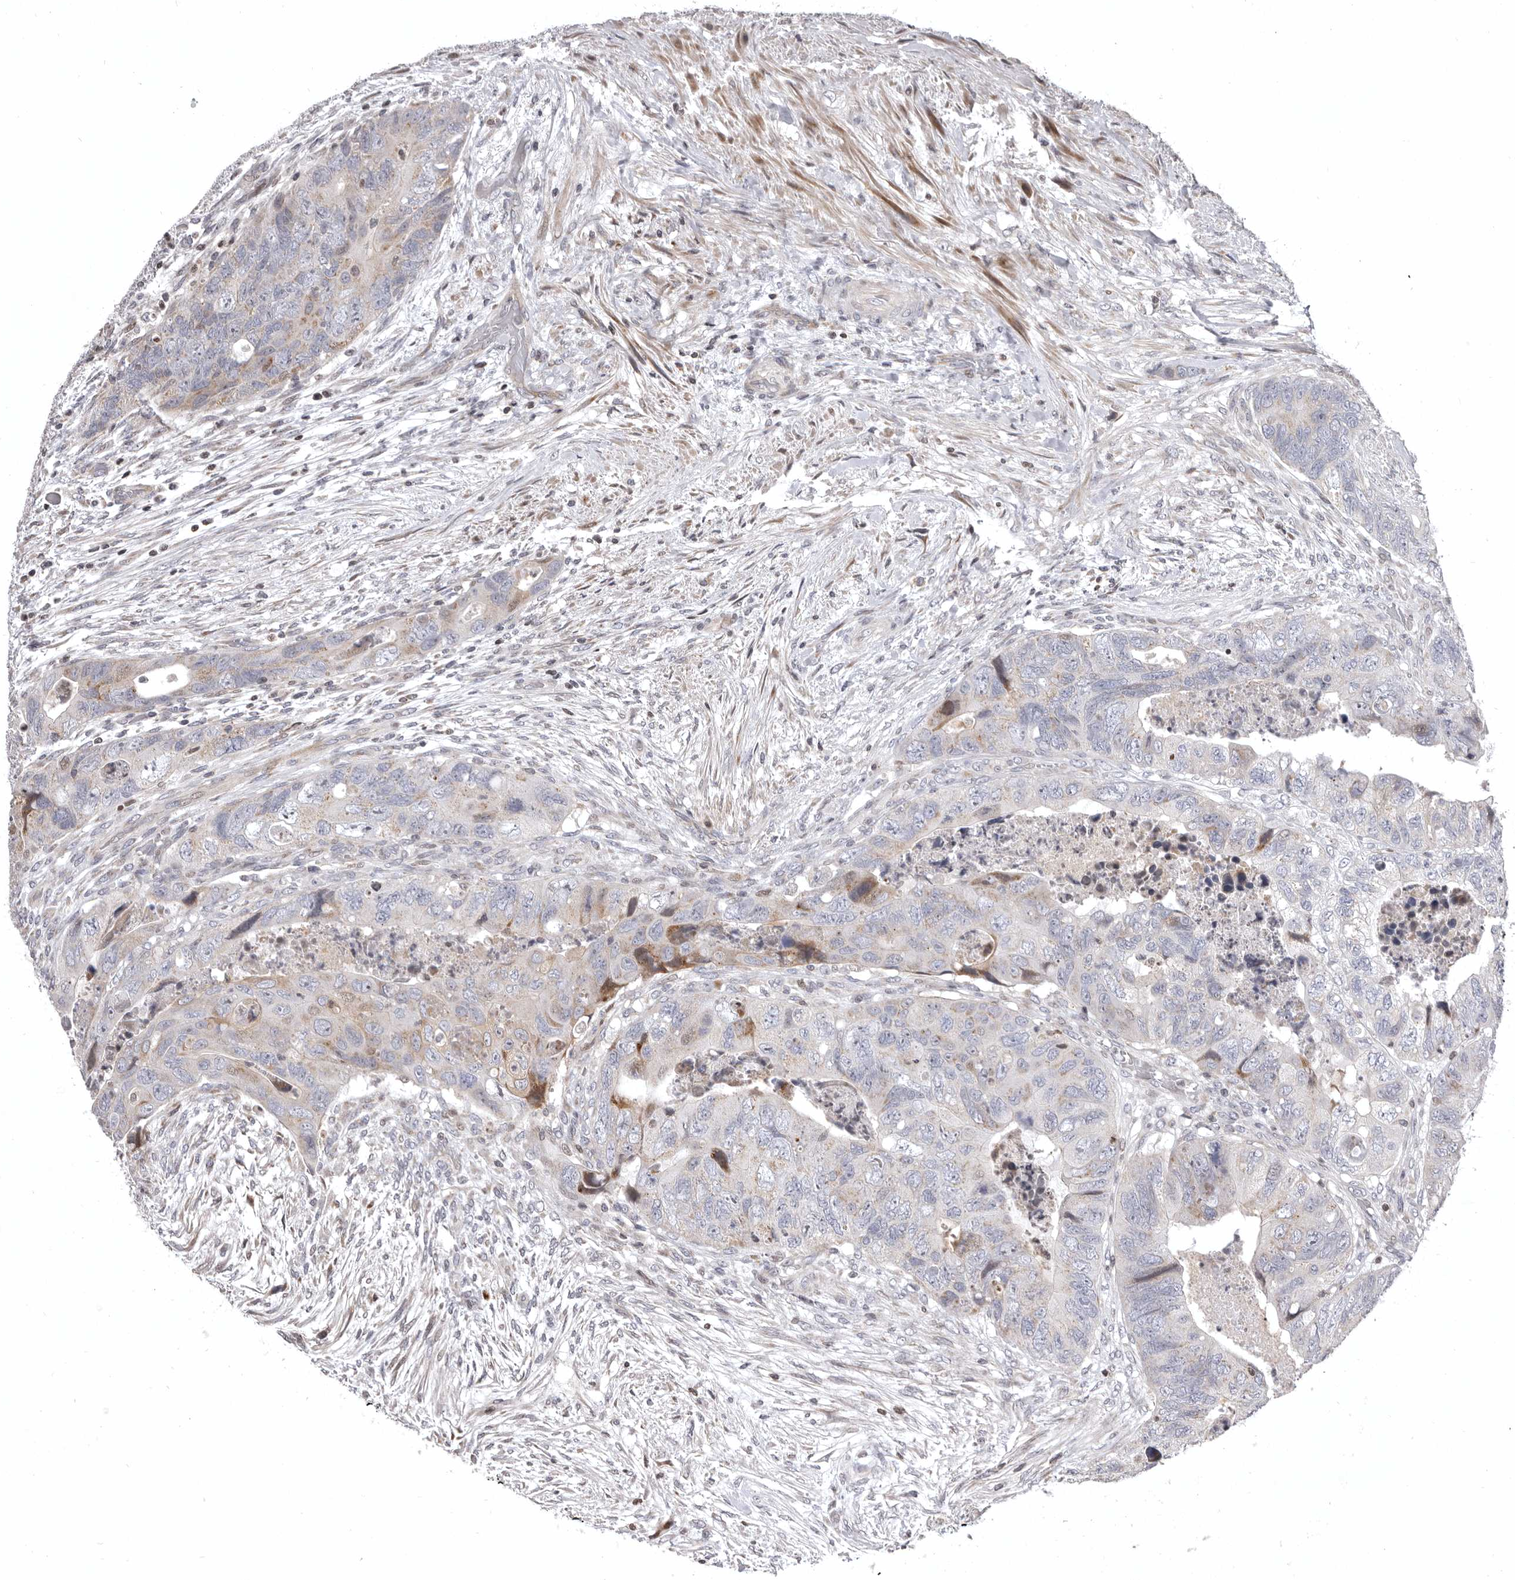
{"staining": {"intensity": "moderate", "quantity": "<25%", "location": "cytoplasmic/membranous,nuclear"}, "tissue": "colorectal cancer", "cell_type": "Tumor cells", "image_type": "cancer", "snomed": [{"axis": "morphology", "description": "Adenocarcinoma, NOS"}, {"axis": "topography", "description": "Rectum"}], "caption": "A photomicrograph showing moderate cytoplasmic/membranous and nuclear expression in about <25% of tumor cells in adenocarcinoma (colorectal), as visualized by brown immunohistochemical staining.", "gene": "AZIN1", "patient": {"sex": "male", "age": 63}}